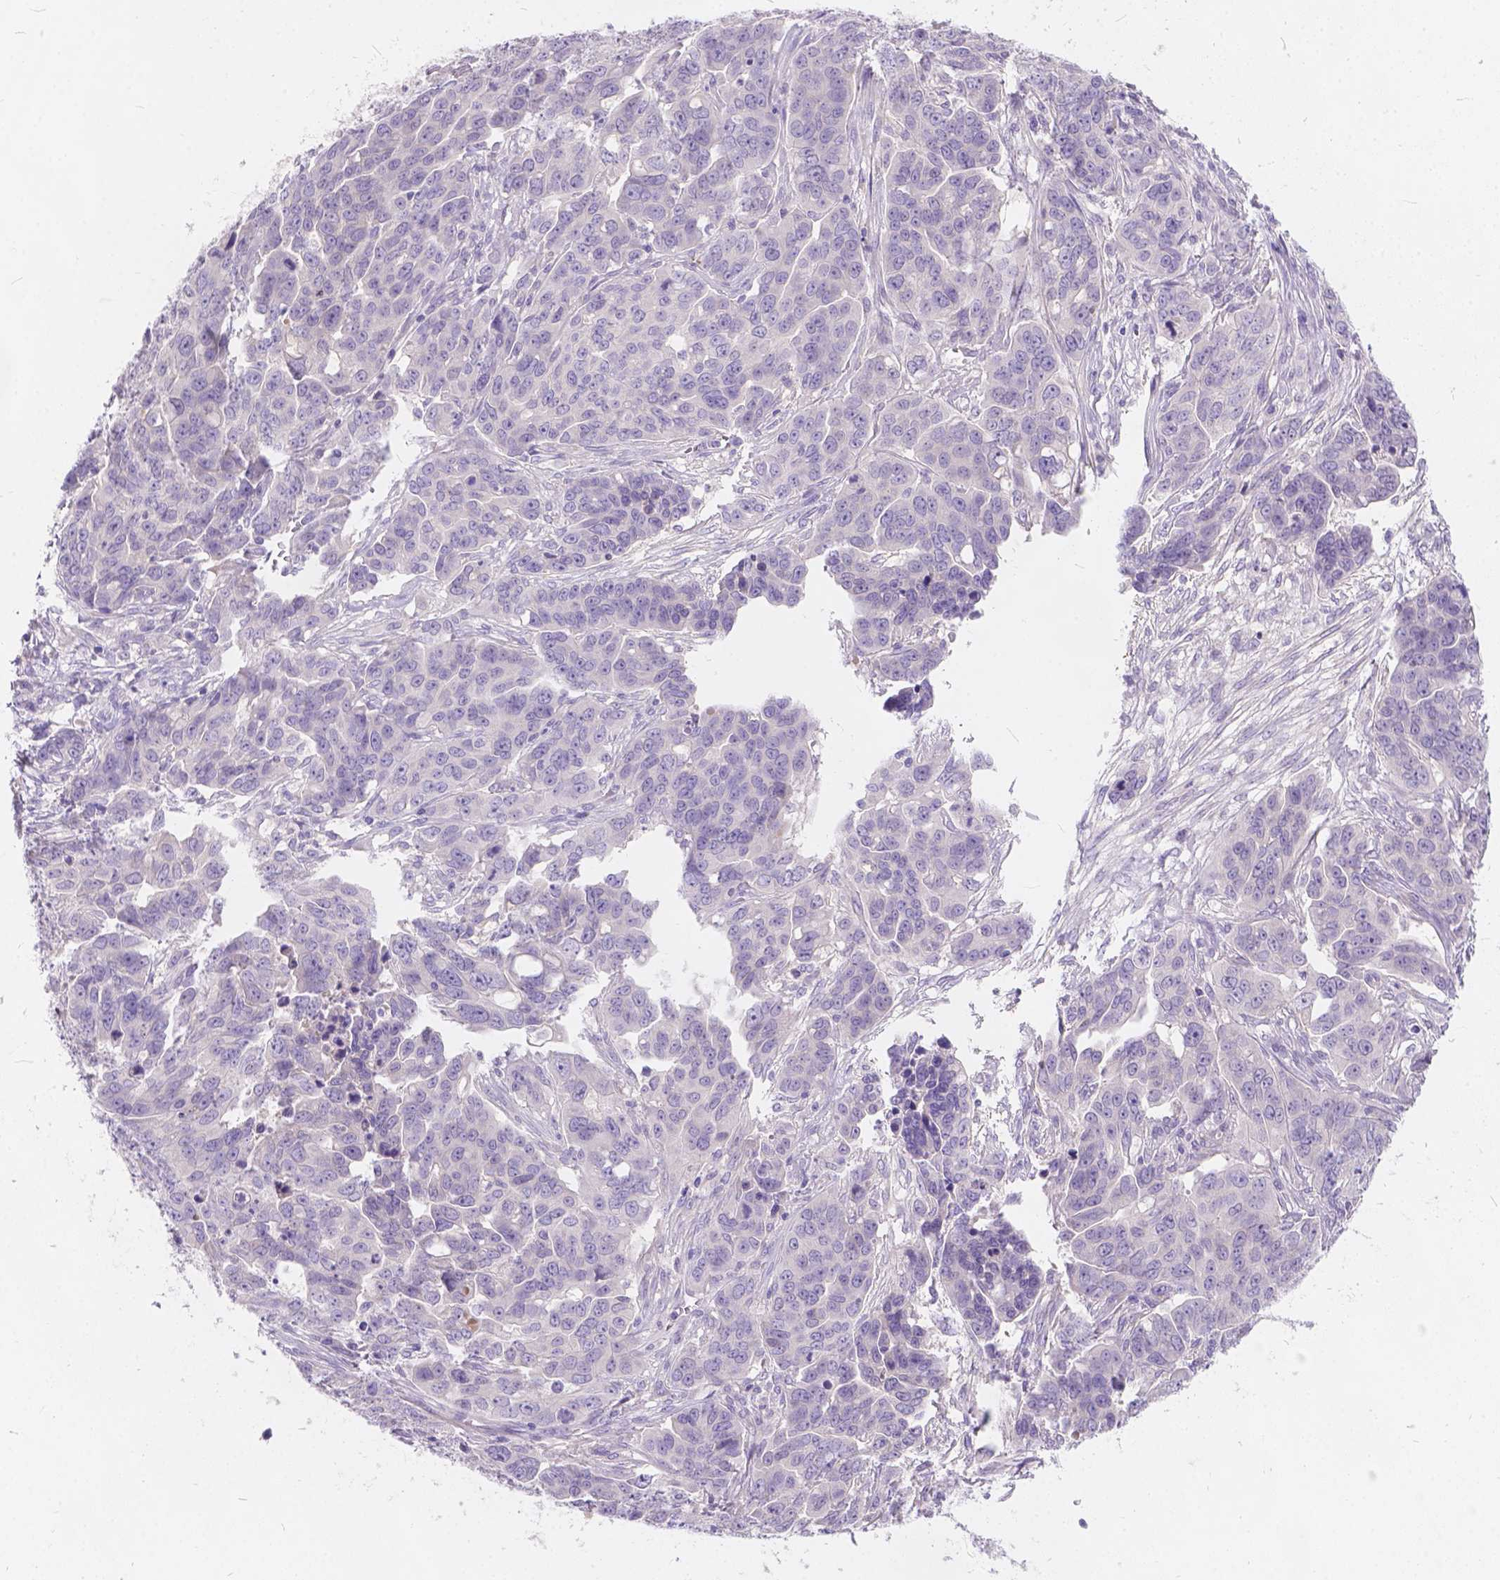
{"staining": {"intensity": "negative", "quantity": "none", "location": "none"}, "tissue": "ovarian cancer", "cell_type": "Tumor cells", "image_type": "cancer", "snomed": [{"axis": "morphology", "description": "Carcinoma, endometroid"}, {"axis": "topography", "description": "Ovary"}], "caption": "This is an immunohistochemistry photomicrograph of human ovarian cancer (endometroid carcinoma). There is no expression in tumor cells.", "gene": "PEX11G", "patient": {"sex": "female", "age": 78}}